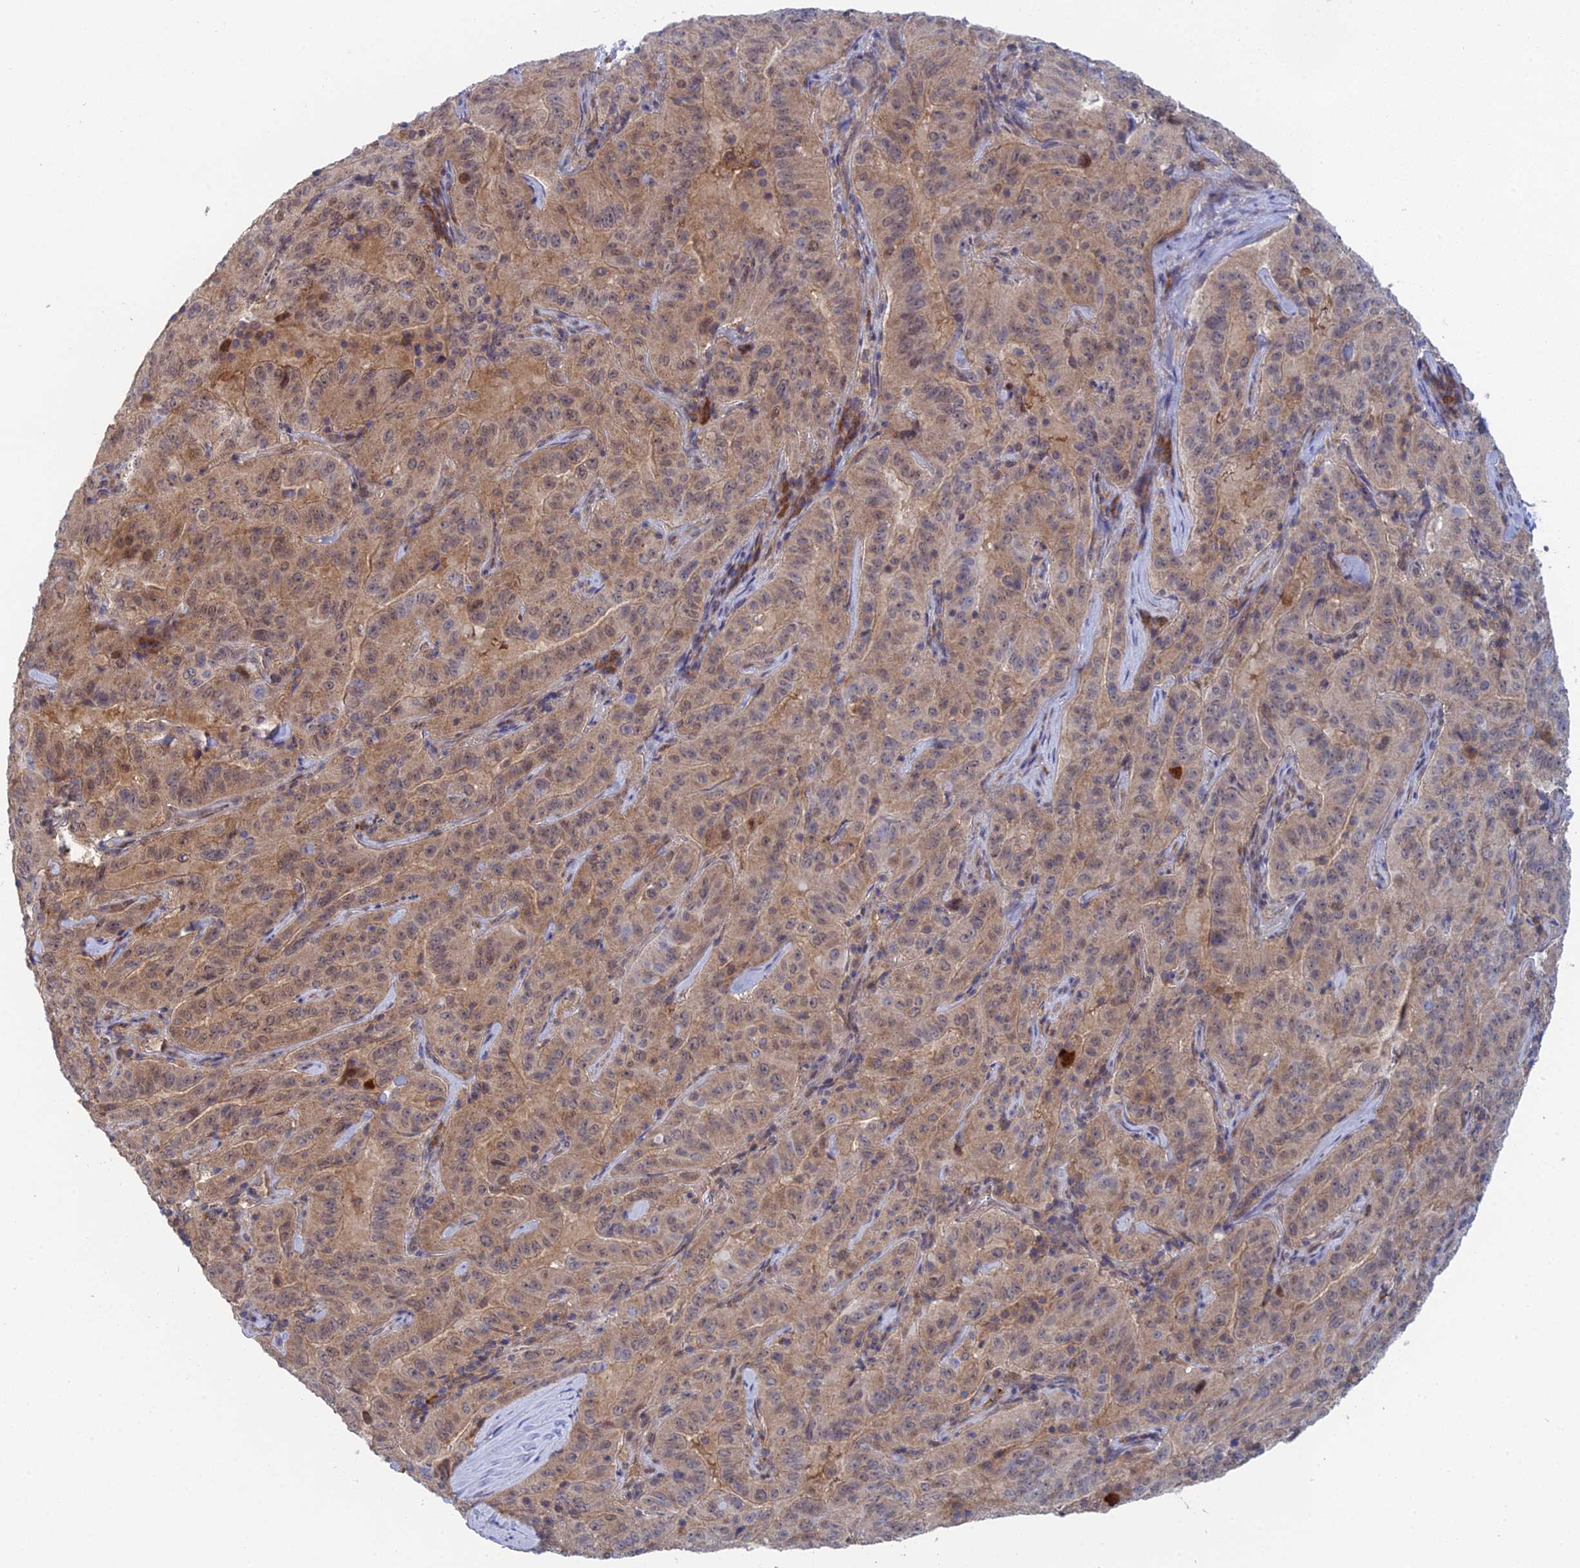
{"staining": {"intensity": "moderate", "quantity": ">75%", "location": "cytoplasmic/membranous"}, "tissue": "pancreatic cancer", "cell_type": "Tumor cells", "image_type": "cancer", "snomed": [{"axis": "morphology", "description": "Adenocarcinoma, NOS"}, {"axis": "topography", "description": "Pancreas"}], "caption": "Moderate cytoplasmic/membranous protein staining is seen in approximately >75% of tumor cells in pancreatic adenocarcinoma.", "gene": "SRA1", "patient": {"sex": "male", "age": 63}}